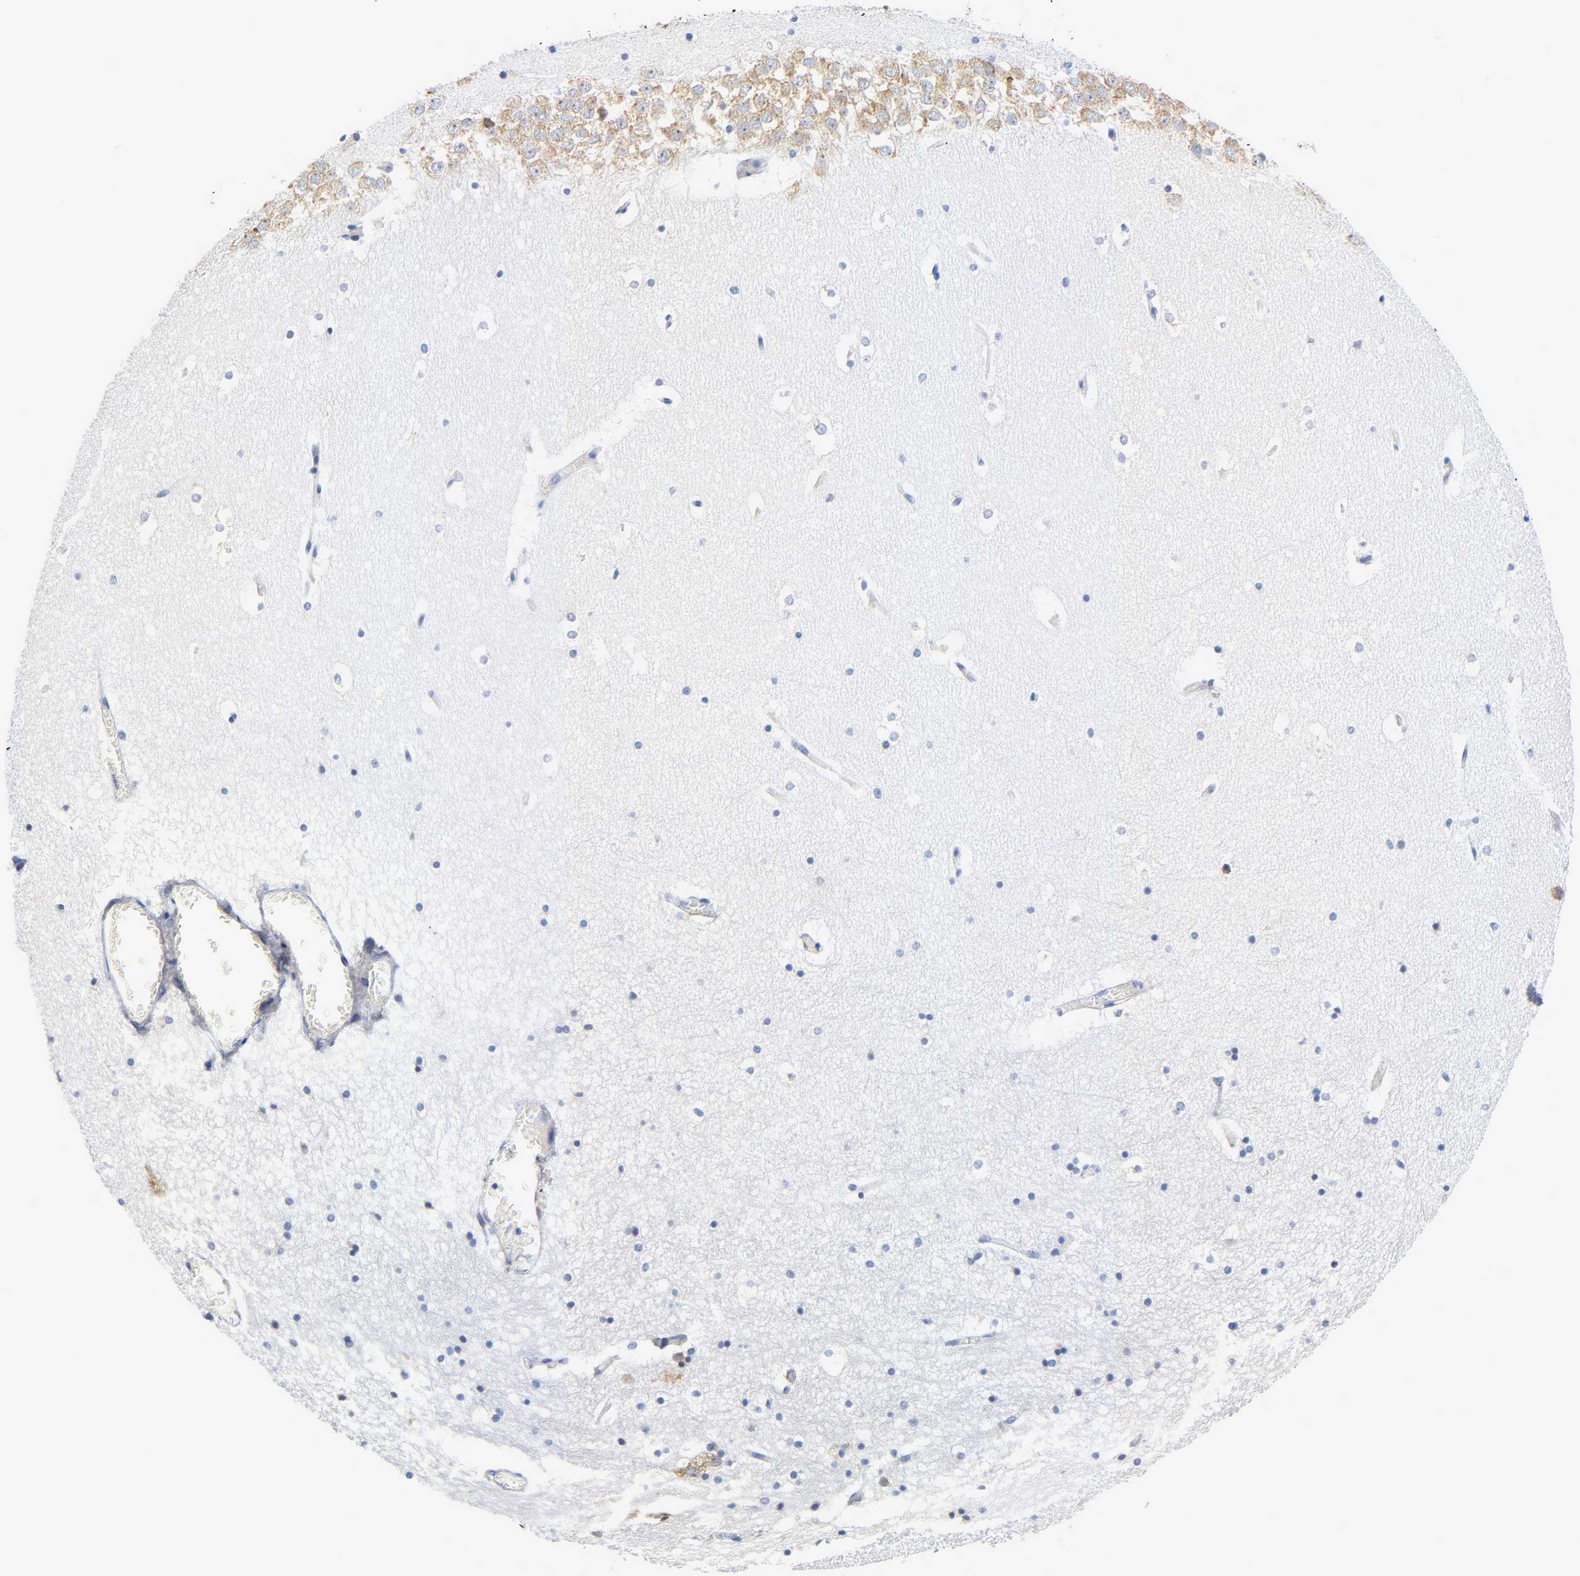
{"staining": {"intensity": "moderate", "quantity": "<25%", "location": "cytoplasmic/membranous"}, "tissue": "hippocampus", "cell_type": "Glial cells", "image_type": "normal", "snomed": [{"axis": "morphology", "description": "Normal tissue, NOS"}, {"axis": "topography", "description": "Hippocampus"}], "caption": "Hippocampus stained with IHC displays moderate cytoplasmic/membranous expression in about <25% of glial cells.", "gene": "REL", "patient": {"sex": "male", "age": 45}}